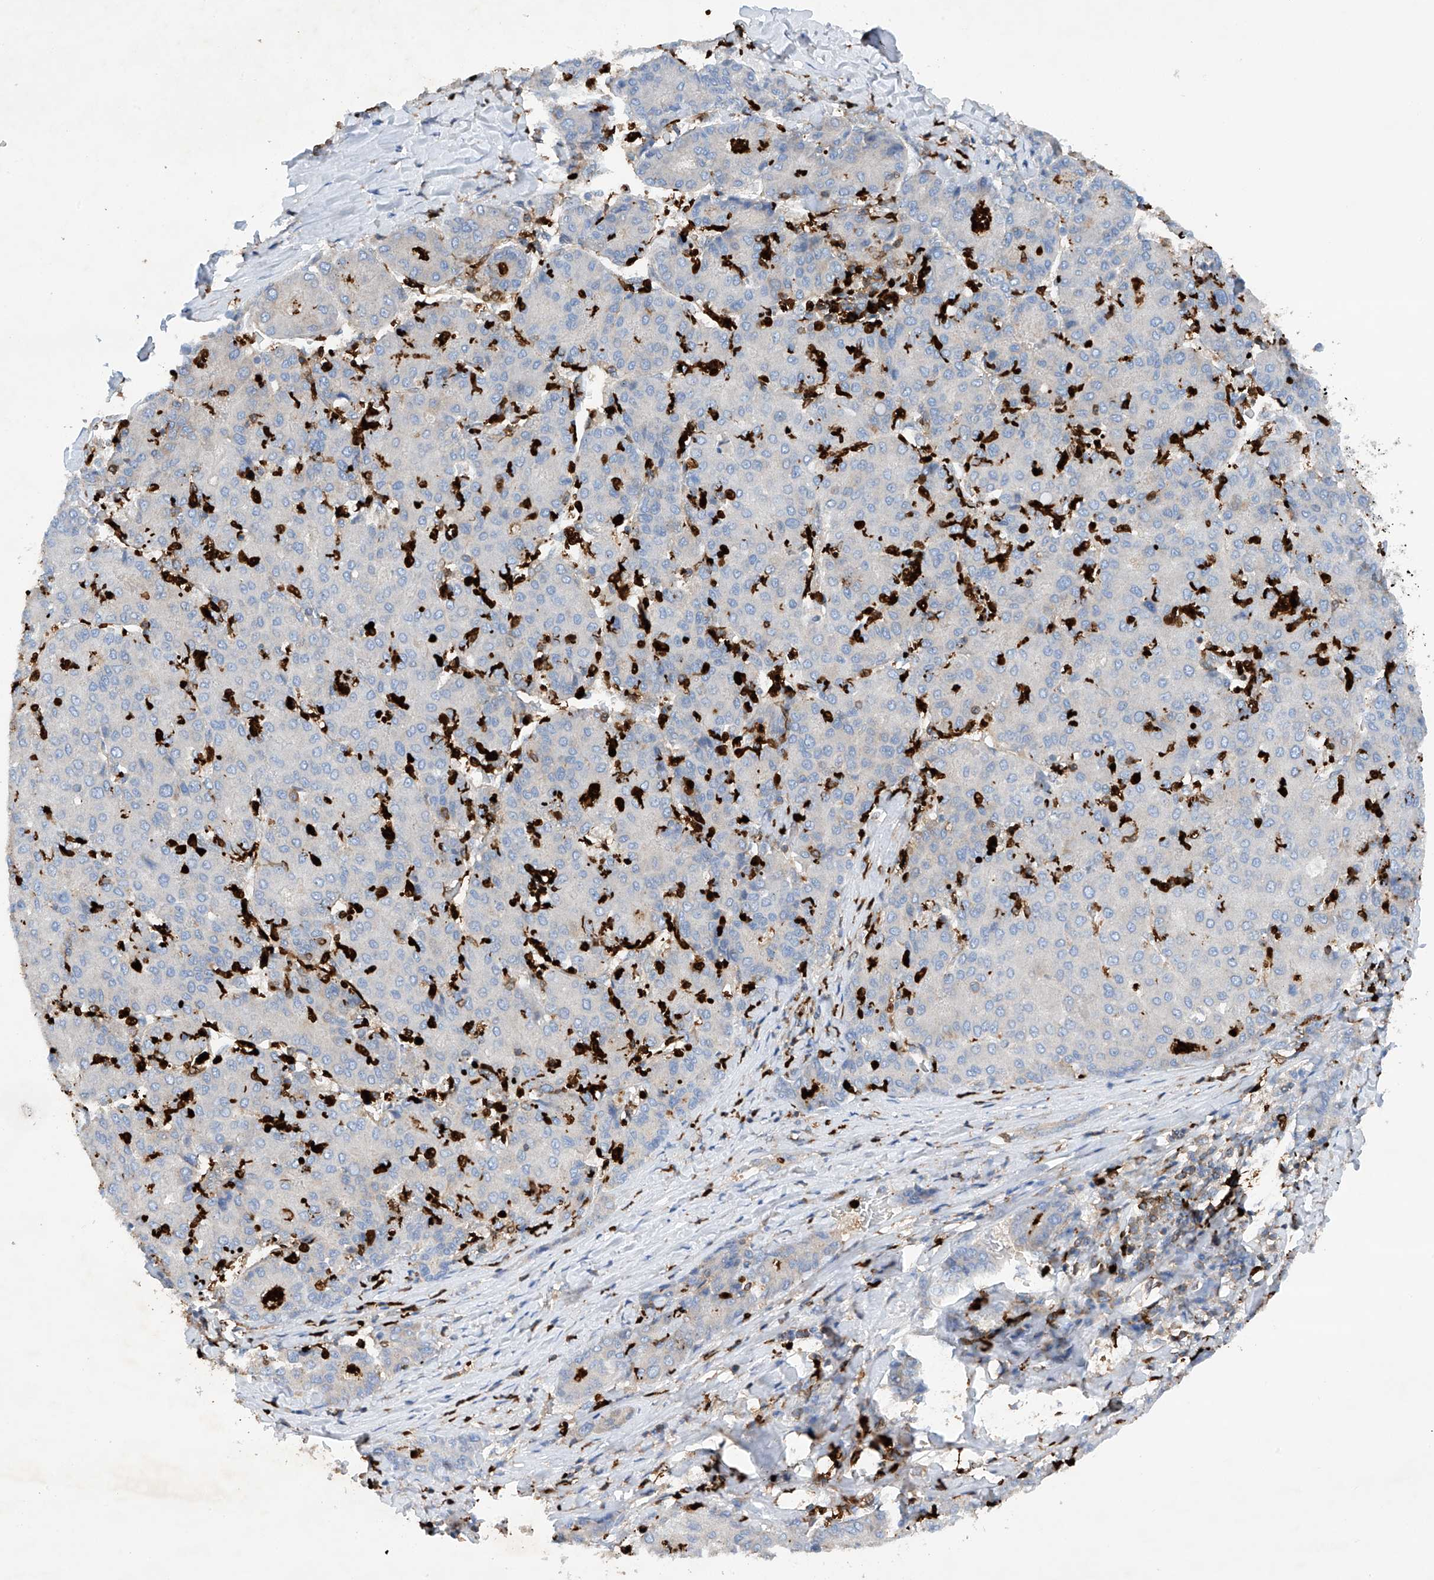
{"staining": {"intensity": "negative", "quantity": "none", "location": "none"}, "tissue": "liver cancer", "cell_type": "Tumor cells", "image_type": "cancer", "snomed": [{"axis": "morphology", "description": "Carcinoma, Hepatocellular, NOS"}, {"axis": "topography", "description": "Liver"}], "caption": "The histopathology image reveals no significant positivity in tumor cells of liver hepatocellular carcinoma.", "gene": "PHACTR2", "patient": {"sex": "male", "age": 65}}